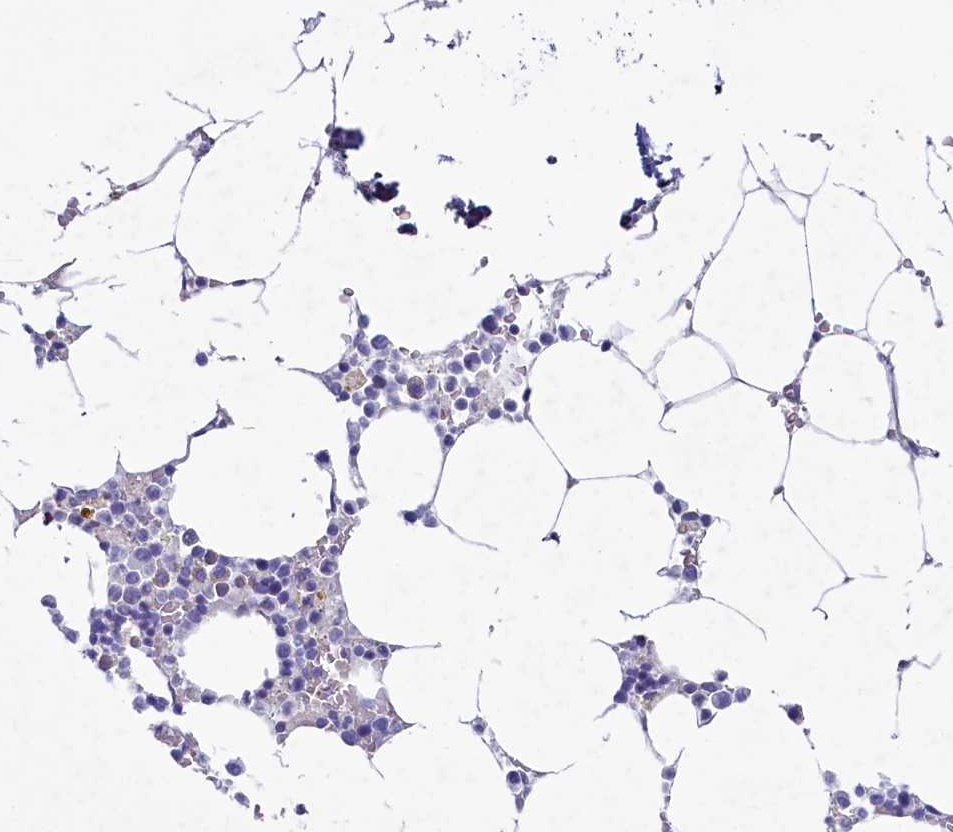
{"staining": {"intensity": "negative", "quantity": "none", "location": "none"}, "tissue": "bone marrow", "cell_type": "Hematopoietic cells", "image_type": "normal", "snomed": [{"axis": "morphology", "description": "Normal tissue, NOS"}, {"axis": "topography", "description": "Bone marrow"}], "caption": "There is no significant staining in hematopoietic cells of bone marrow. Brightfield microscopy of immunohistochemistry (IHC) stained with DAB (brown) and hematoxylin (blue), captured at high magnification.", "gene": "INSC", "patient": {"sex": "male", "age": 70}}